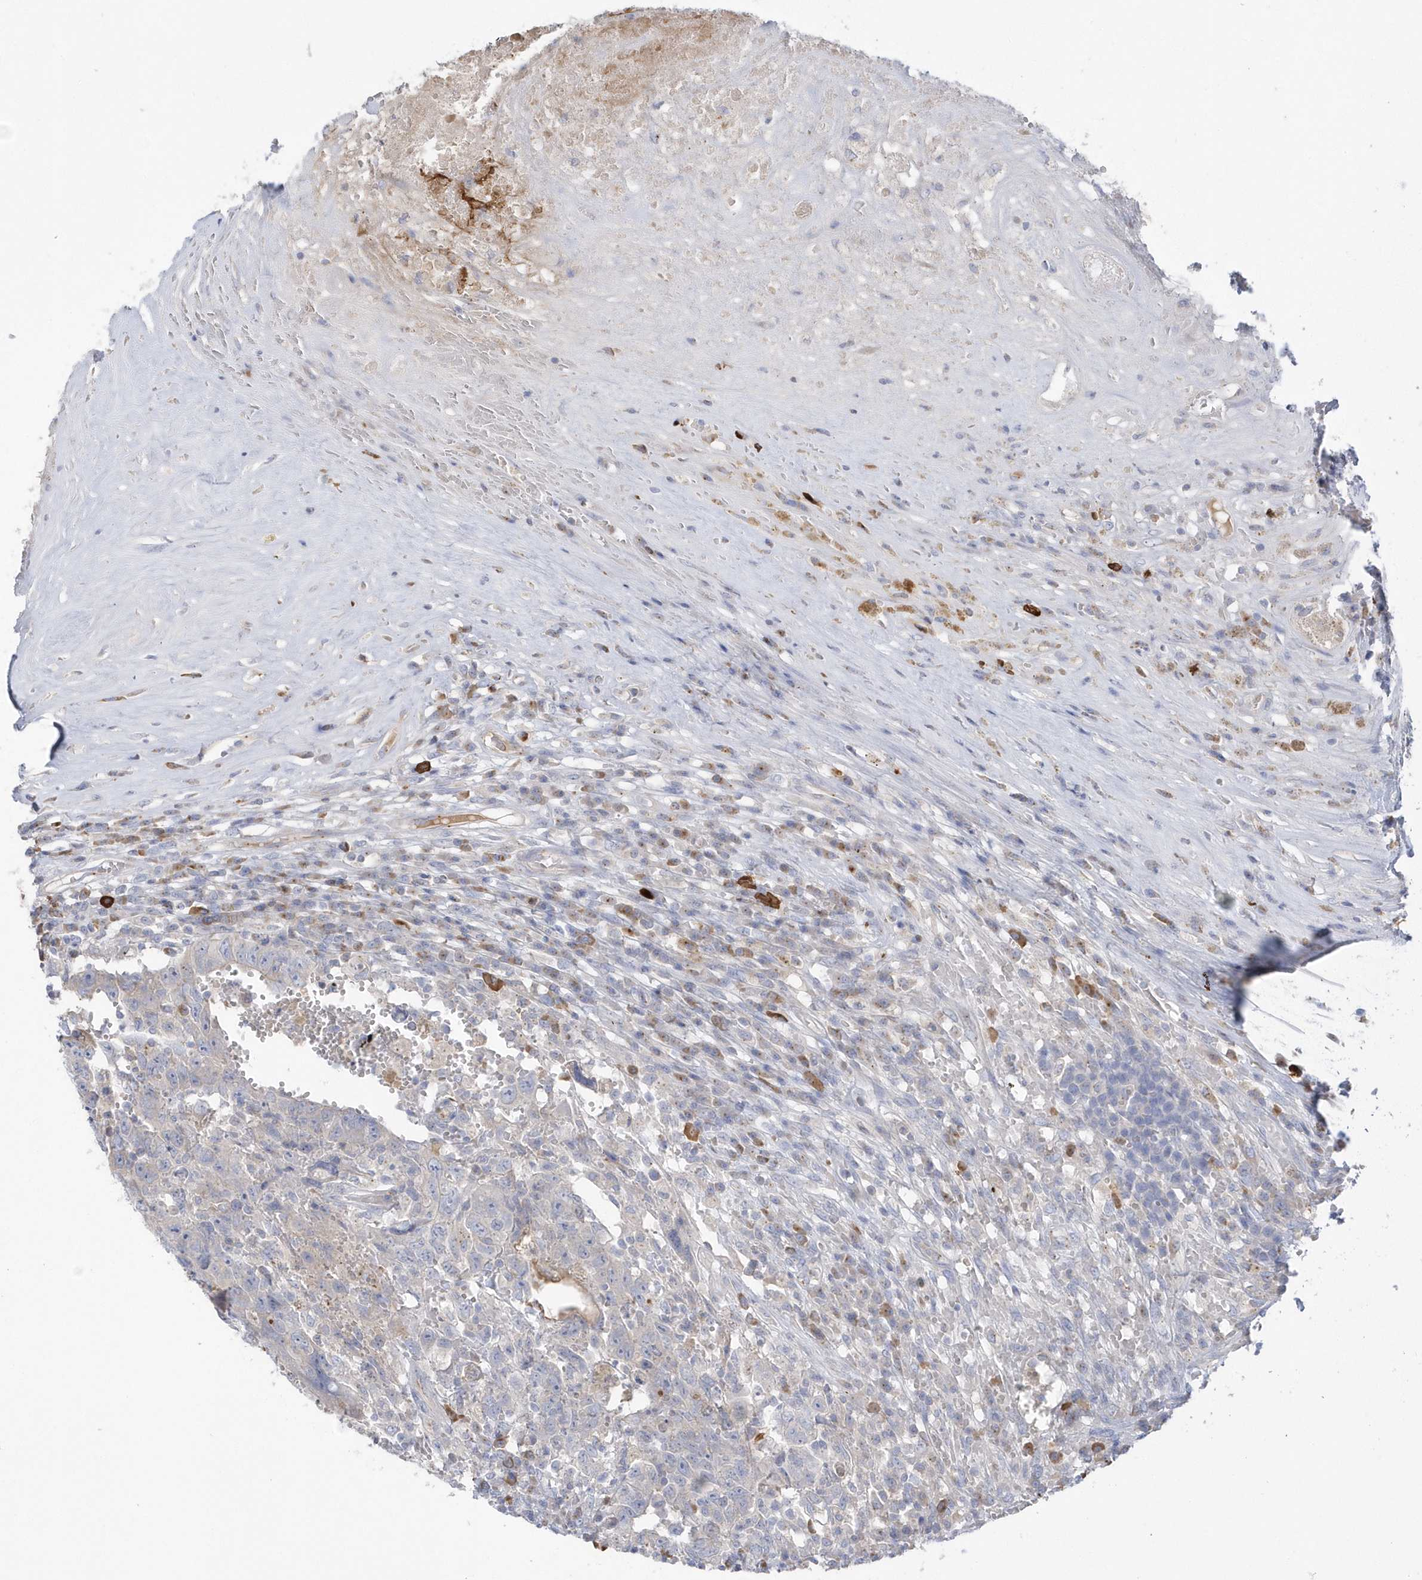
{"staining": {"intensity": "negative", "quantity": "none", "location": "none"}, "tissue": "testis cancer", "cell_type": "Tumor cells", "image_type": "cancer", "snomed": [{"axis": "morphology", "description": "Carcinoma, Embryonal, NOS"}, {"axis": "topography", "description": "Testis"}], "caption": "IHC histopathology image of neoplastic tissue: testis embryonal carcinoma stained with DAB demonstrates no significant protein expression in tumor cells.", "gene": "SEMA3D", "patient": {"sex": "male", "age": 26}}